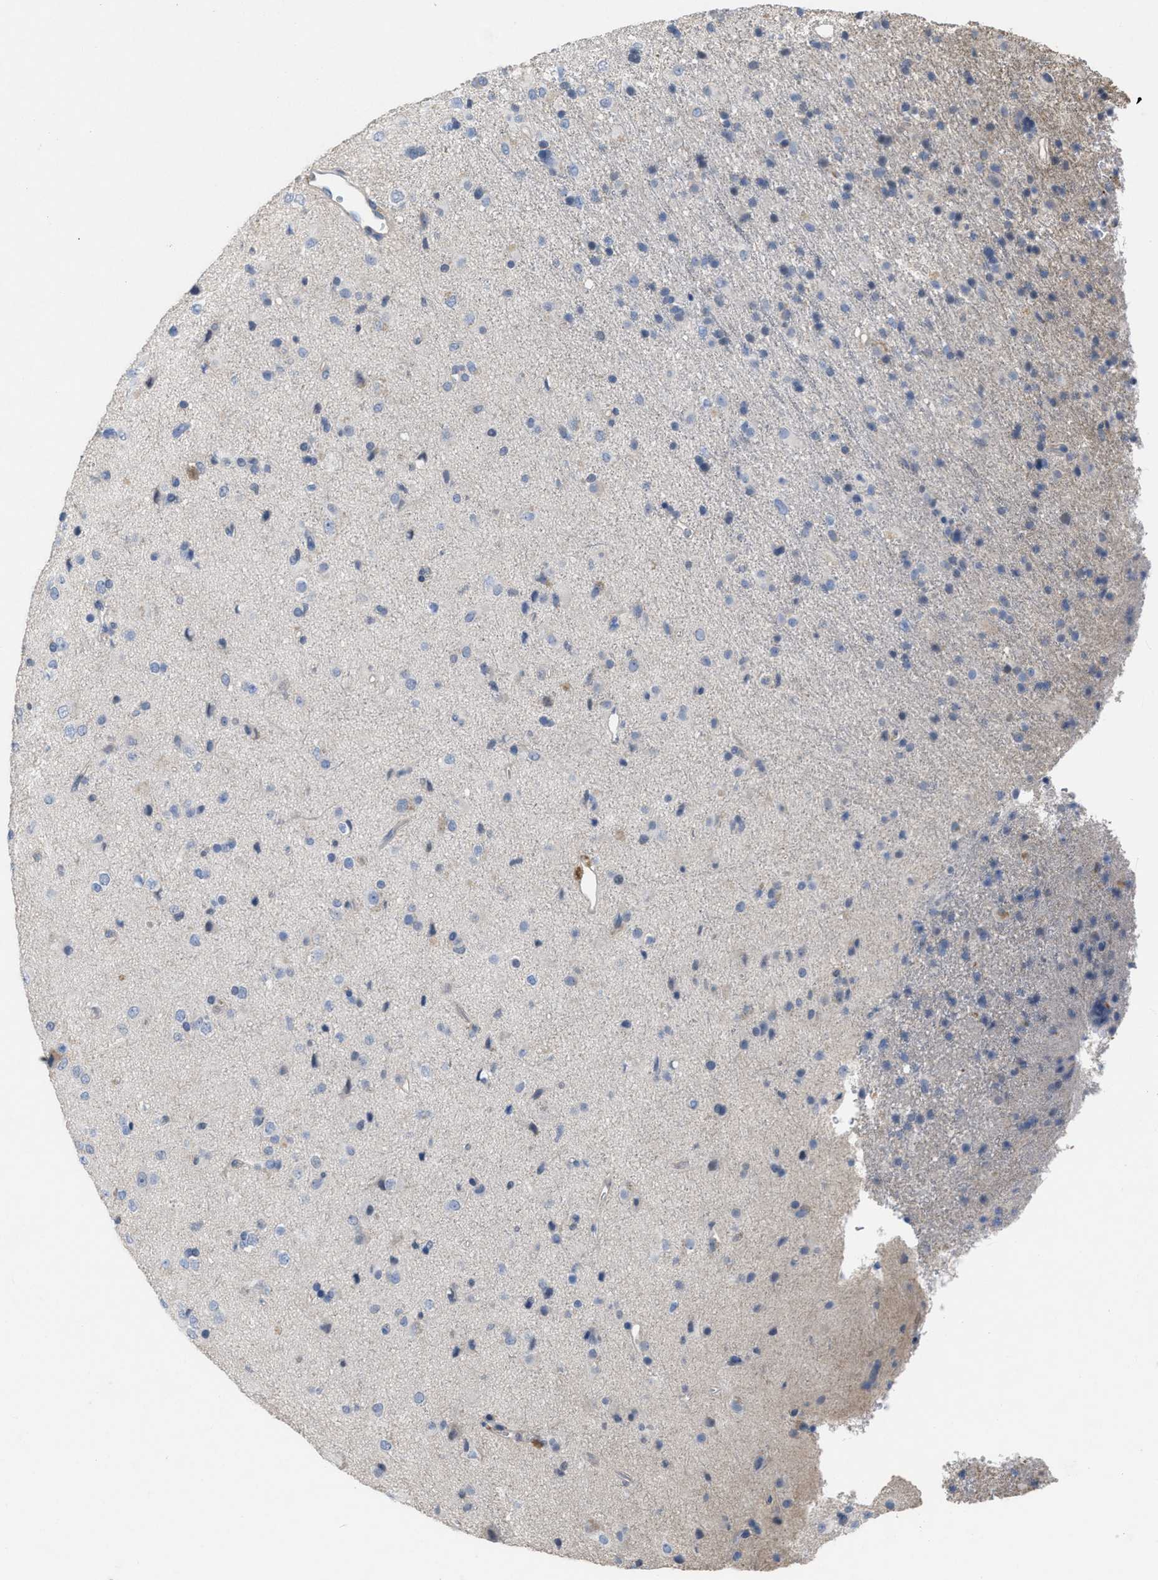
{"staining": {"intensity": "negative", "quantity": "none", "location": "none"}, "tissue": "glioma", "cell_type": "Tumor cells", "image_type": "cancer", "snomed": [{"axis": "morphology", "description": "Glioma, malignant, Low grade"}, {"axis": "topography", "description": "Brain"}], "caption": "Tumor cells show no significant positivity in malignant glioma (low-grade).", "gene": "TMEM131", "patient": {"sex": "male", "age": 65}}